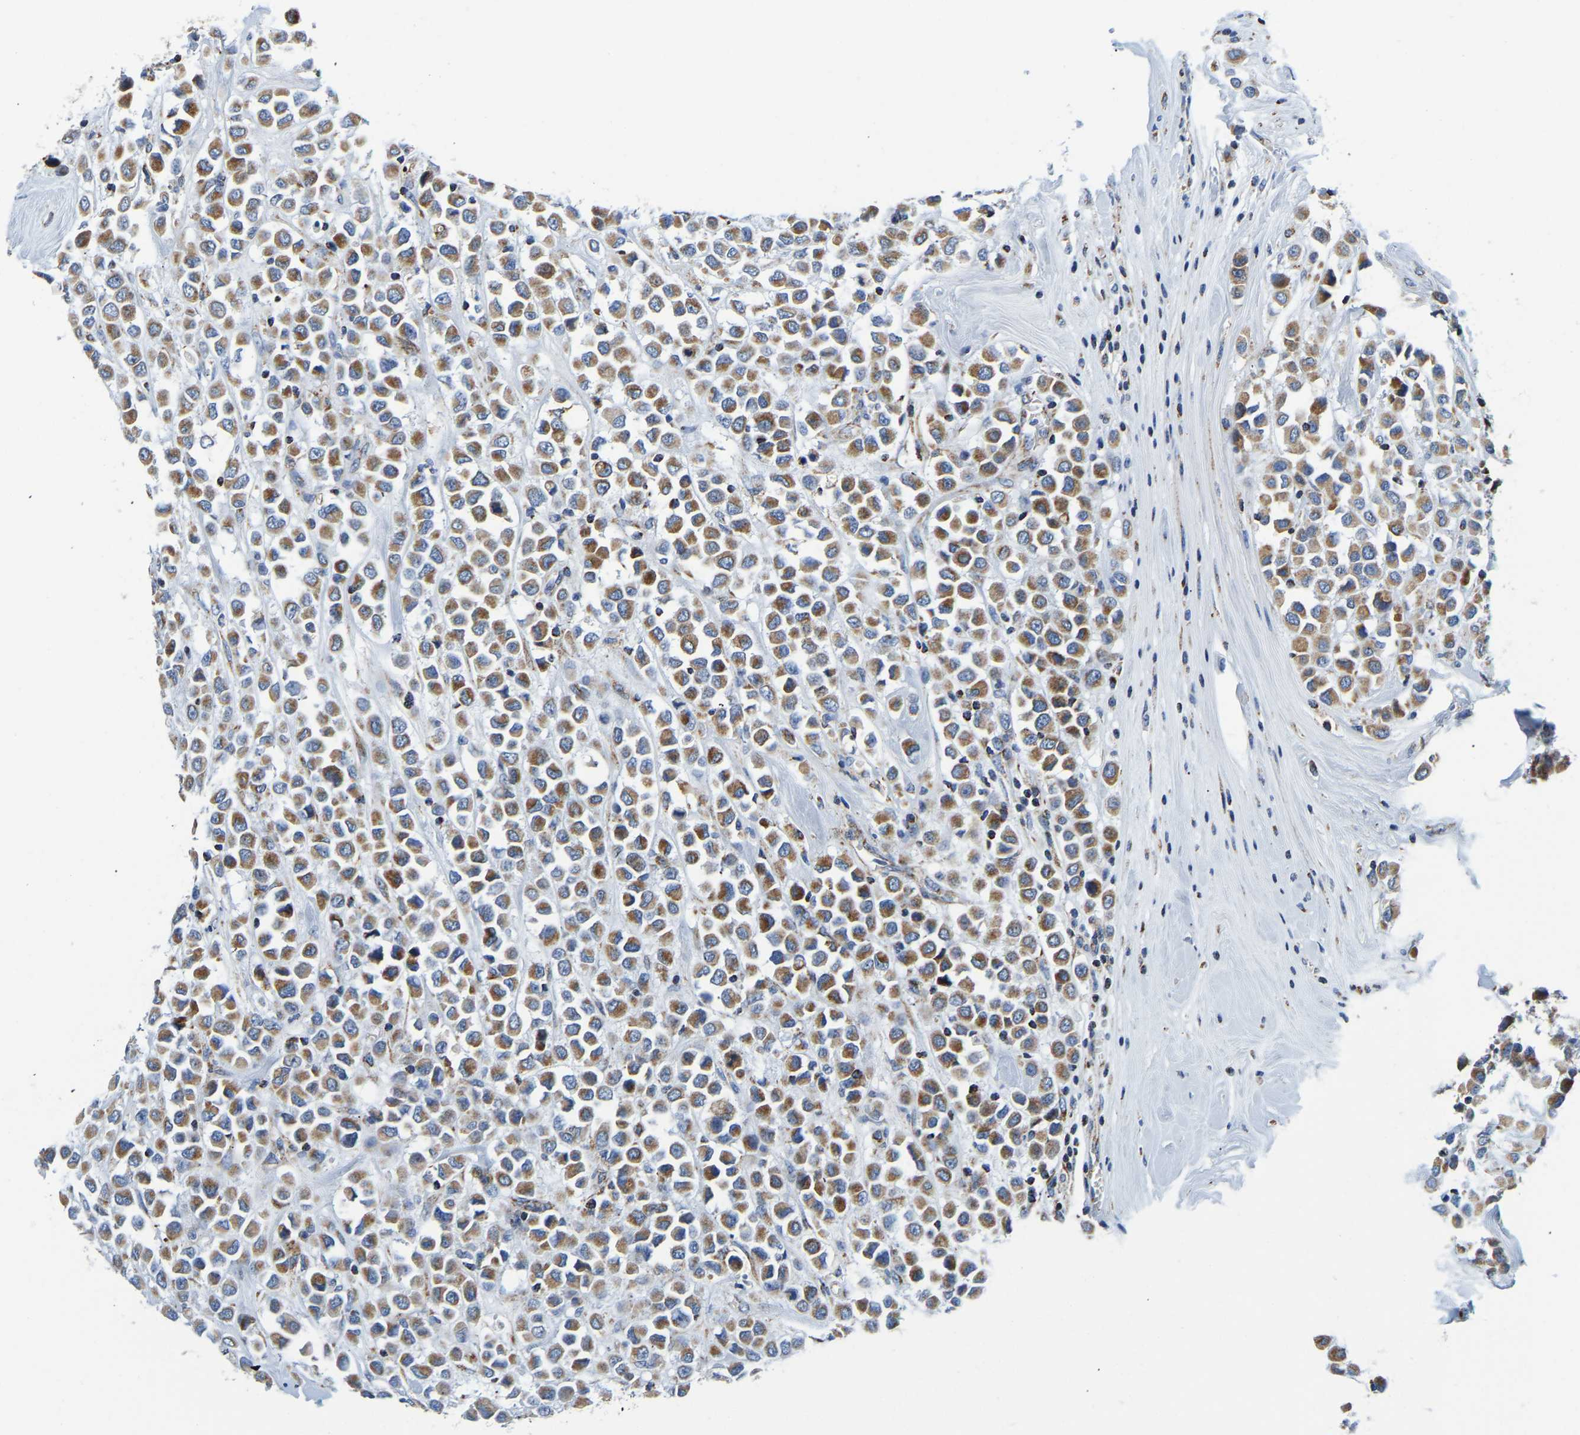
{"staining": {"intensity": "moderate", "quantity": ">75%", "location": "cytoplasmic/membranous"}, "tissue": "breast cancer", "cell_type": "Tumor cells", "image_type": "cancer", "snomed": [{"axis": "morphology", "description": "Duct carcinoma"}, {"axis": "topography", "description": "Breast"}], "caption": "Tumor cells display medium levels of moderate cytoplasmic/membranous positivity in about >75% of cells in human breast intraductal carcinoma. The staining was performed using DAB (3,3'-diaminobenzidine), with brown indicating positive protein expression. Nuclei are stained blue with hematoxylin.", "gene": "SFXN1", "patient": {"sex": "female", "age": 61}}